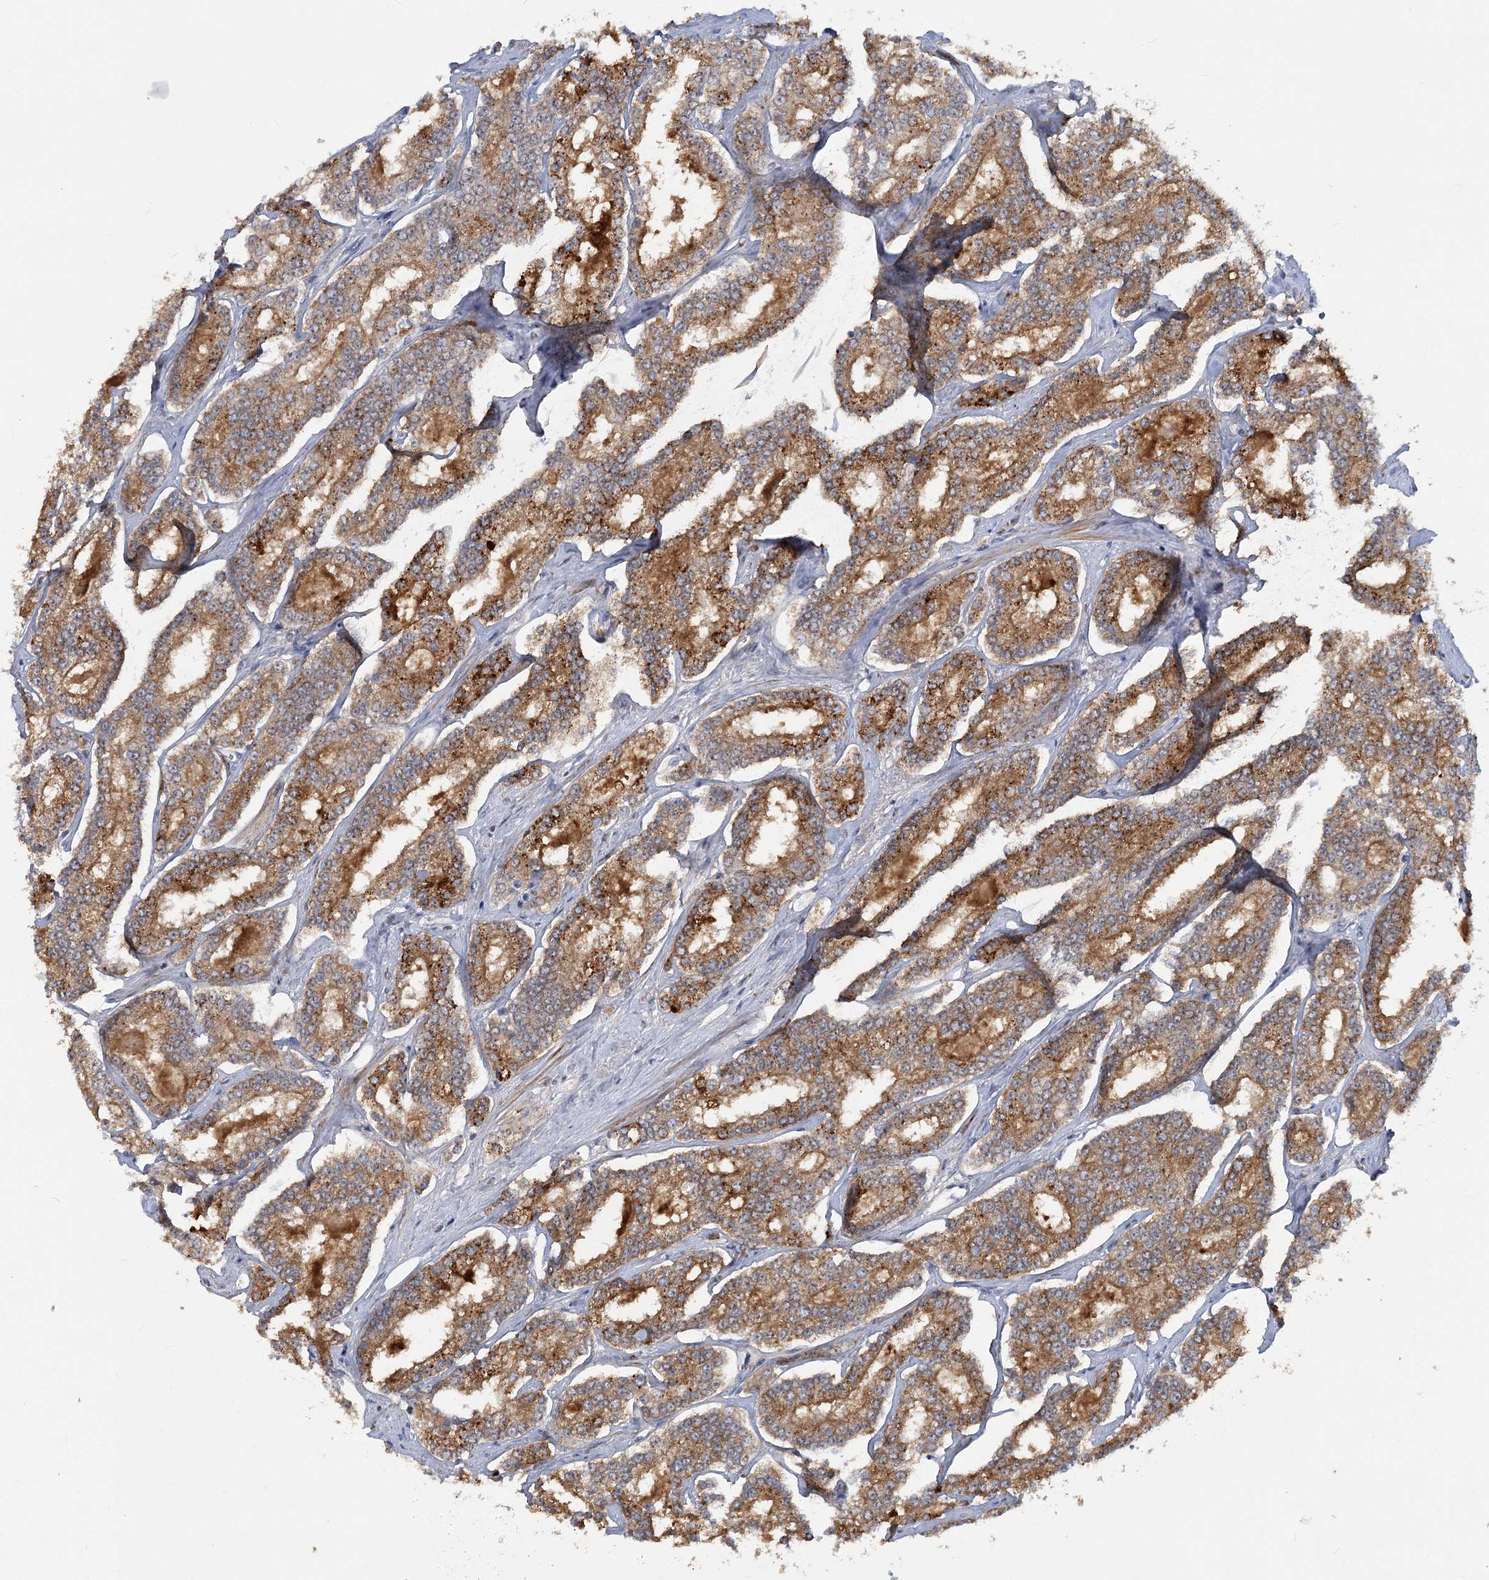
{"staining": {"intensity": "moderate", "quantity": ">75%", "location": "cytoplasmic/membranous"}, "tissue": "prostate cancer", "cell_type": "Tumor cells", "image_type": "cancer", "snomed": [{"axis": "morphology", "description": "Normal tissue, NOS"}, {"axis": "morphology", "description": "Adenocarcinoma, High grade"}, {"axis": "topography", "description": "Prostate"}], "caption": "Protein expression analysis of human prostate cancer (high-grade adenocarcinoma) reveals moderate cytoplasmic/membranous staining in approximately >75% of tumor cells.", "gene": "ARSI", "patient": {"sex": "male", "age": 83}}